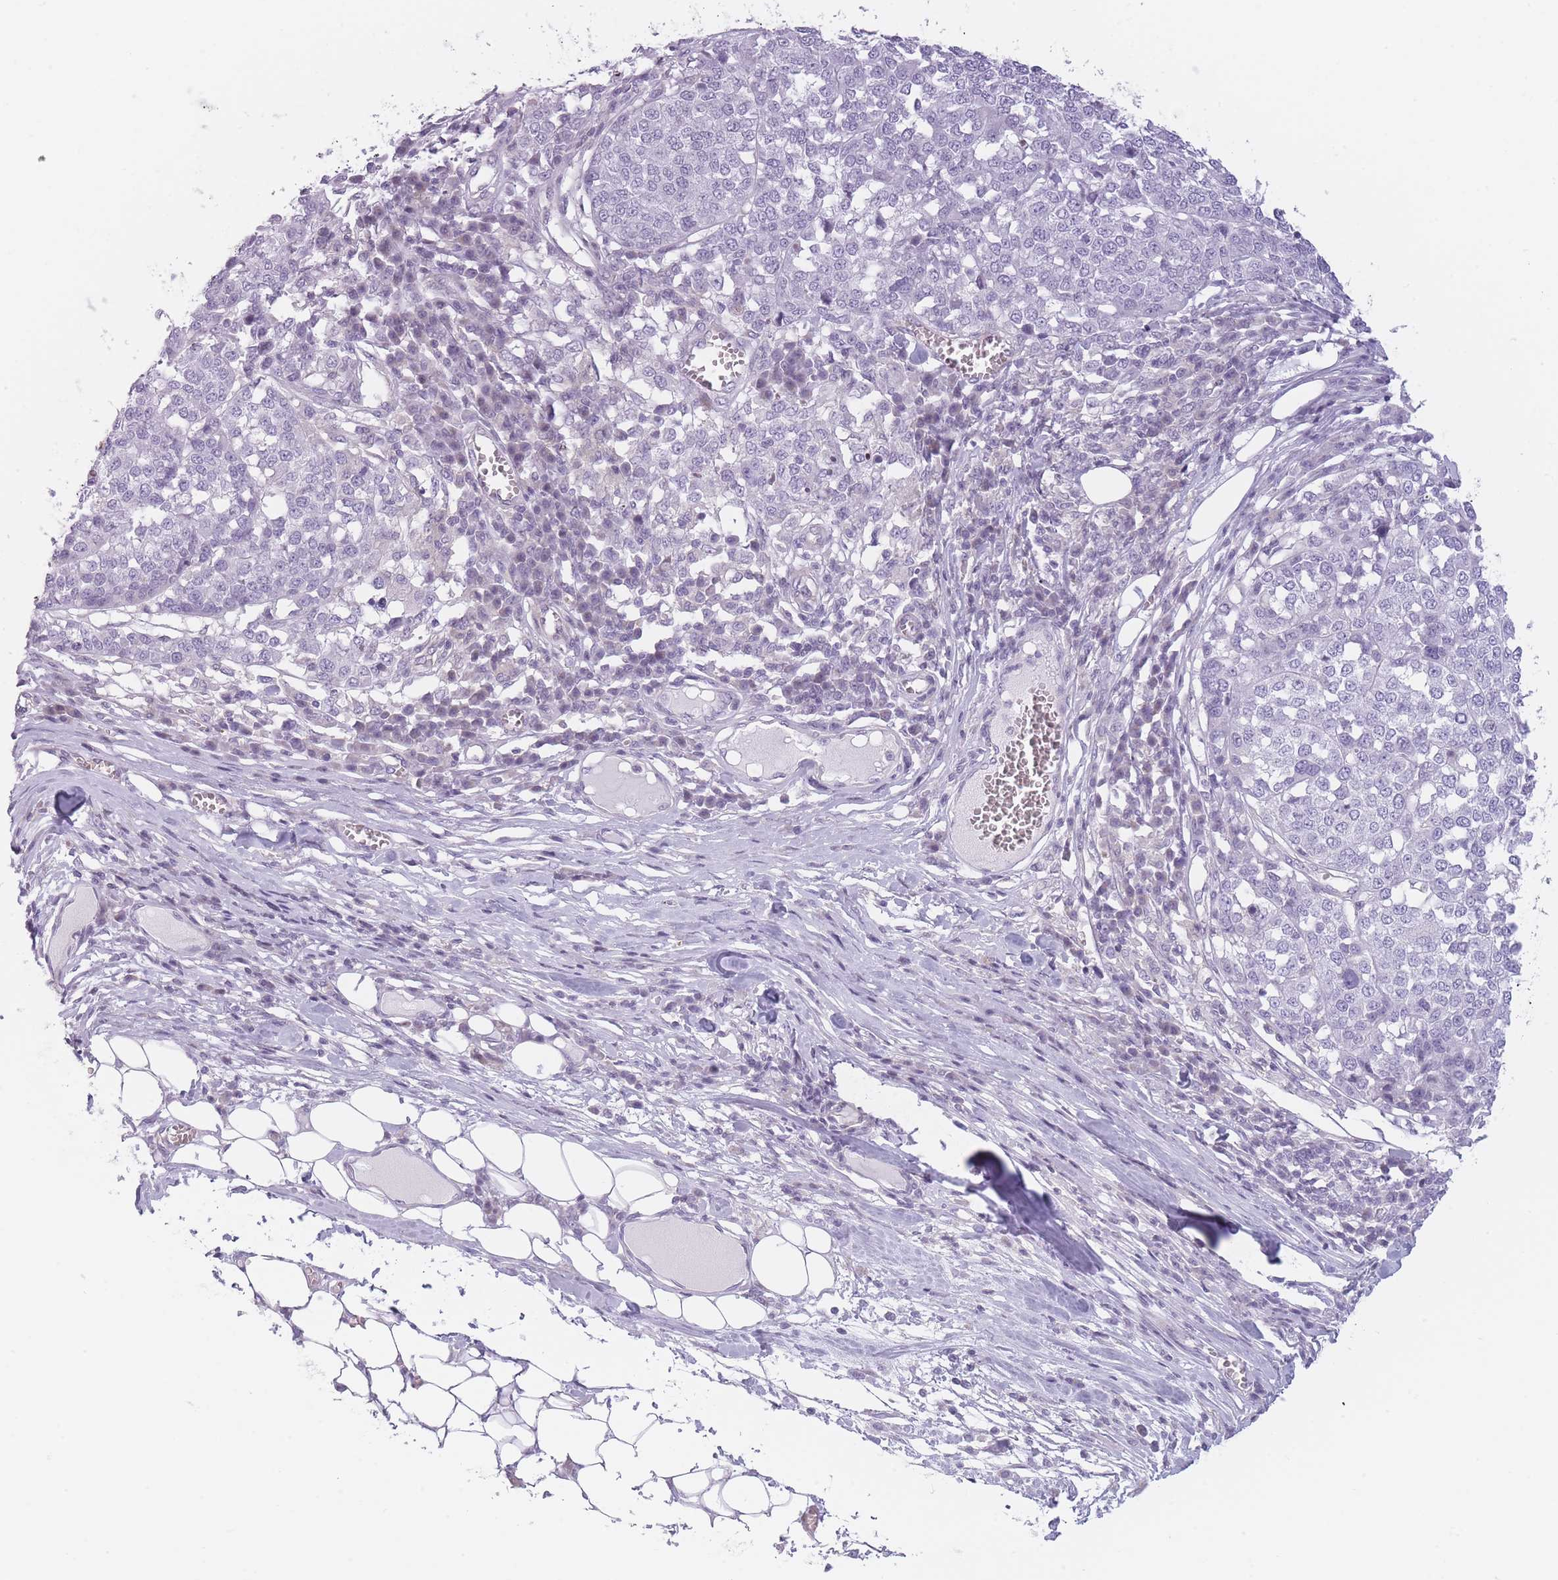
{"staining": {"intensity": "negative", "quantity": "none", "location": "none"}, "tissue": "melanoma", "cell_type": "Tumor cells", "image_type": "cancer", "snomed": [{"axis": "morphology", "description": "Malignant melanoma, Metastatic site"}, {"axis": "topography", "description": "Lymph node"}], "caption": "This is an immunohistochemistry image of melanoma. There is no staining in tumor cells.", "gene": "GGT1", "patient": {"sex": "male", "age": 44}}